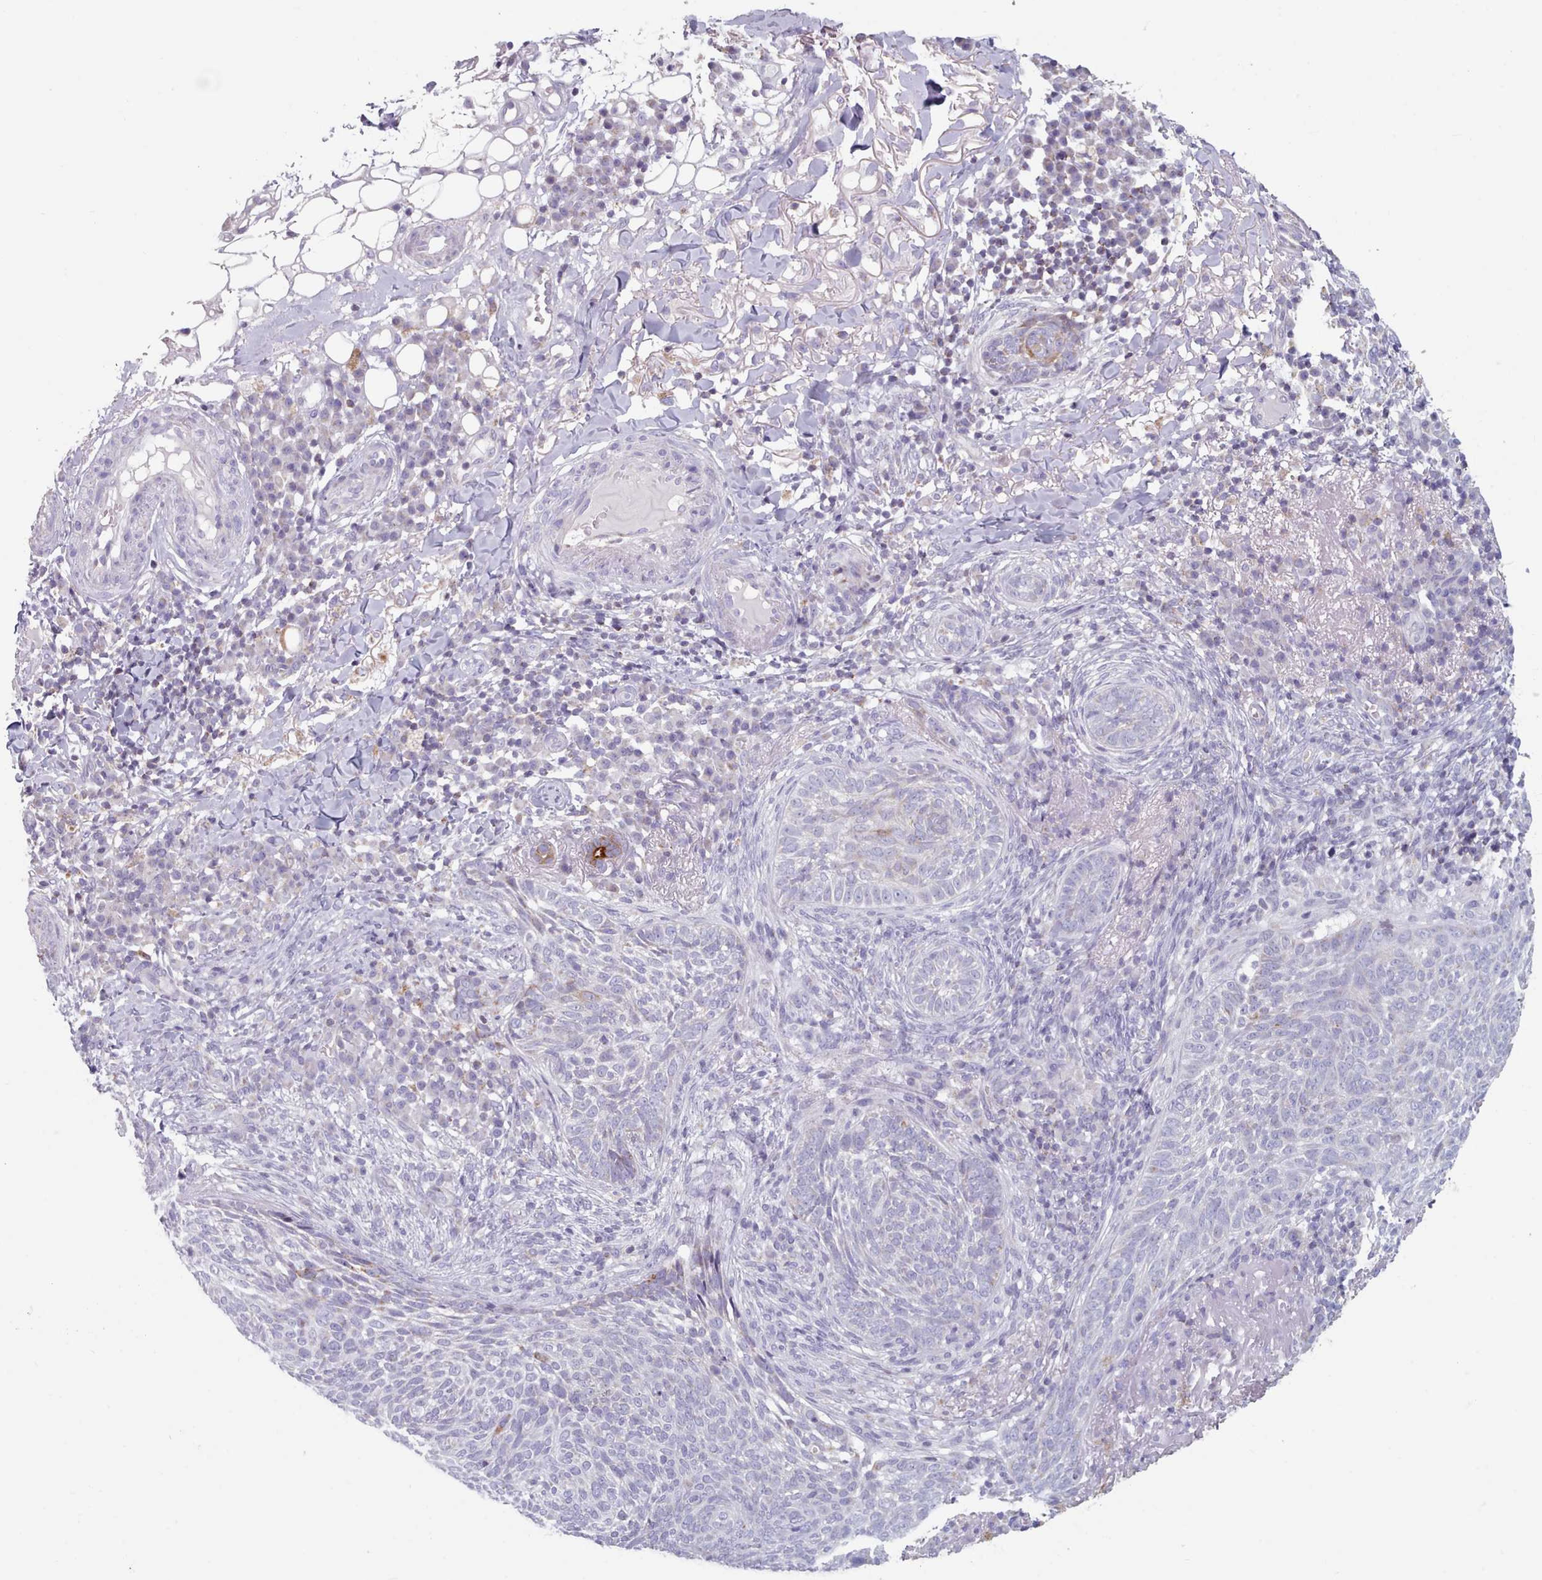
{"staining": {"intensity": "negative", "quantity": "none", "location": "none"}, "tissue": "skin cancer", "cell_type": "Tumor cells", "image_type": "cancer", "snomed": [{"axis": "morphology", "description": "Basal cell carcinoma"}, {"axis": "topography", "description": "Skin"}], "caption": "Immunohistochemical staining of human skin basal cell carcinoma exhibits no significant expression in tumor cells. (Stains: DAB (3,3'-diaminobenzidine) immunohistochemistry (IHC) with hematoxylin counter stain, Microscopy: brightfield microscopy at high magnification).", "gene": "FAM170B", "patient": {"sex": "male", "age": 85}}